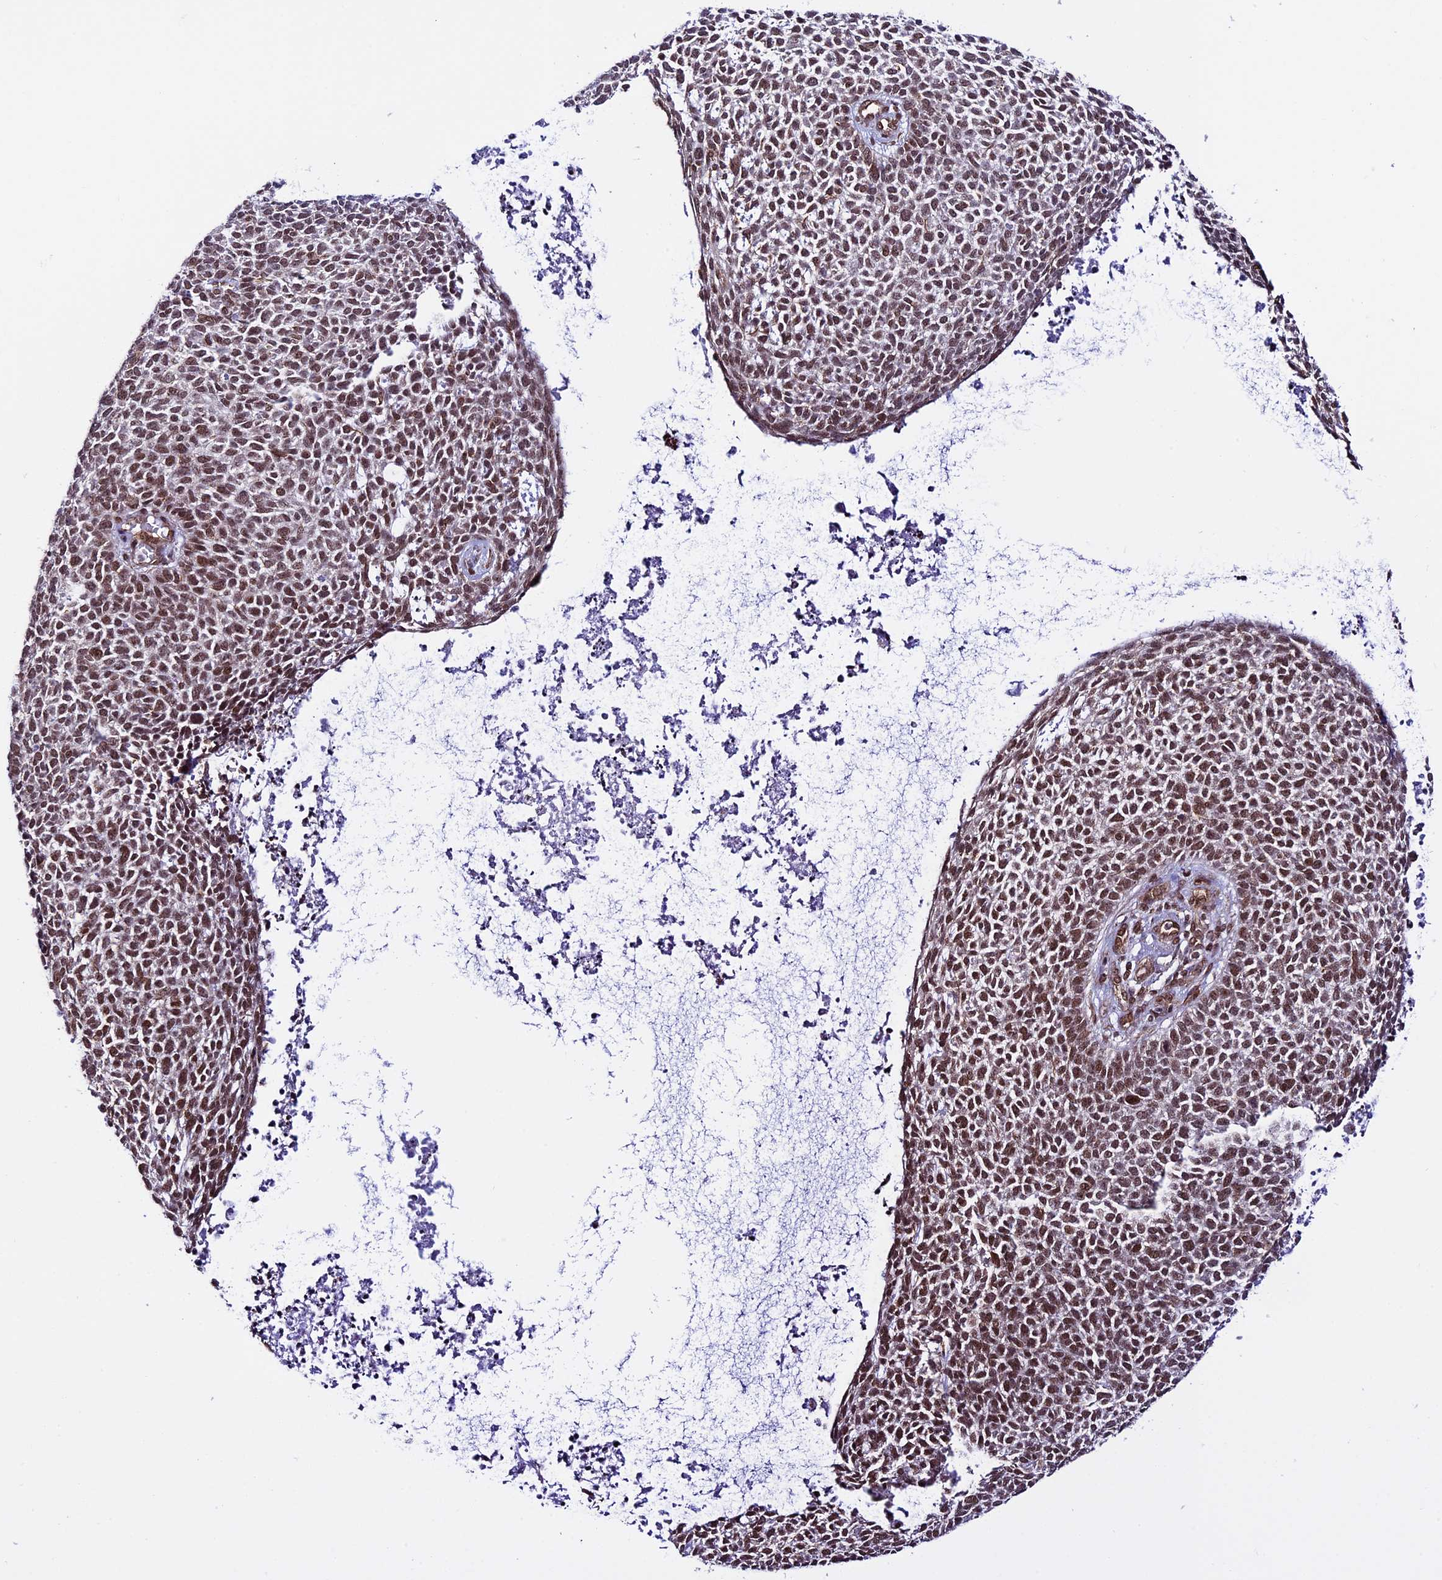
{"staining": {"intensity": "moderate", "quantity": ">75%", "location": "nuclear"}, "tissue": "skin cancer", "cell_type": "Tumor cells", "image_type": "cancer", "snomed": [{"axis": "morphology", "description": "Basal cell carcinoma"}, {"axis": "topography", "description": "Skin"}], "caption": "Protein positivity by immunohistochemistry exhibits moderate nuclear positivity in approximately >75% of tumor cells in basal cell carcinoma (skin). (DAB (3,3'-diaminobenzidine) IHC with brightfield microscopy, high magnification).", "gene": "MPHOSPH8", "patient": {"sex": "female", "age": 84}}